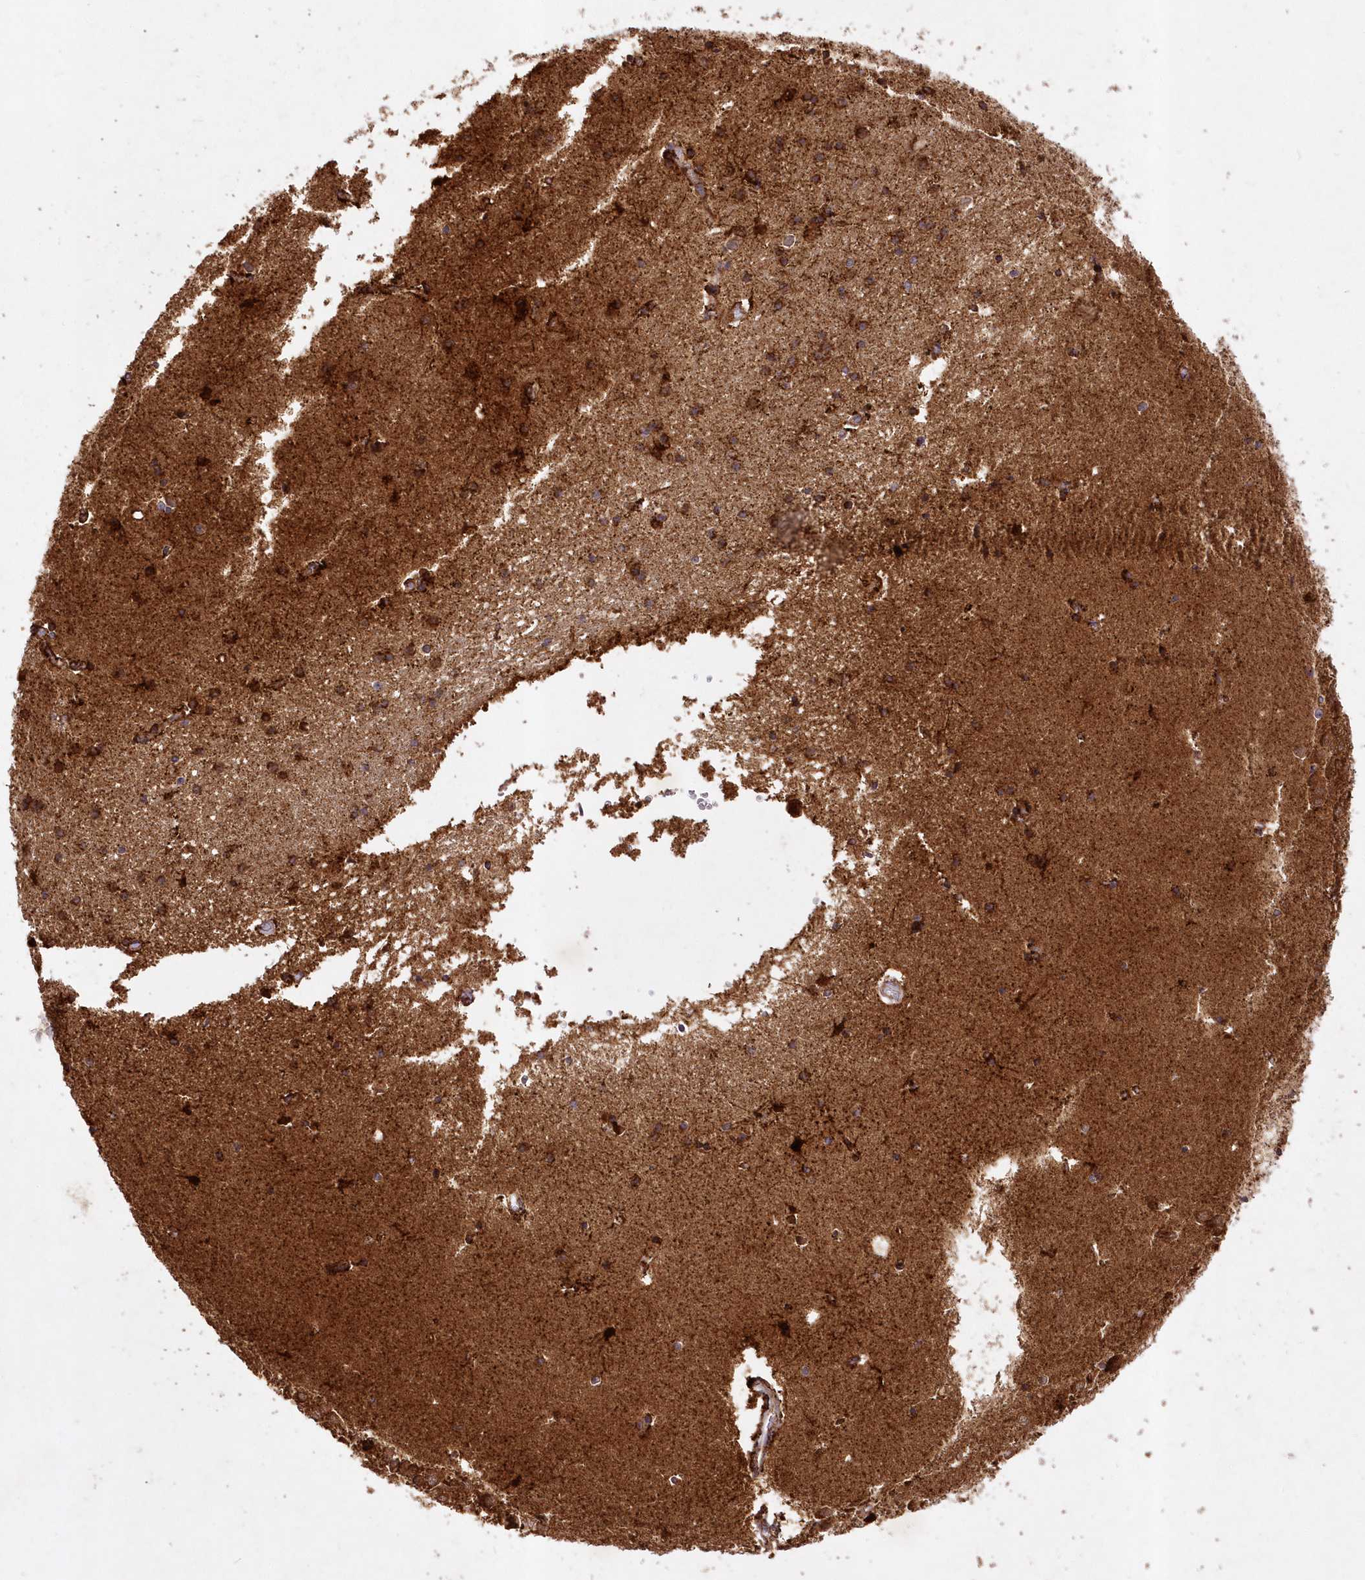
{"staining": {"intensity": "strong", "quantity": ">75%", "location": "cytoplasmic/membranous"}, "tissue": "hippocampus", "cell_type": "Glial cells", "image_type": "normal", "snomed": [{"axis": "morphology", "description": "Normal tissue, NOS"}, {"axis": "topography", "description": "Hippocampus"}], "caption": "Immunohistochemical staining of benign hippocampus demonstrates high levels of strong cytoplasmic/membranous positivity in about >75% of glial cells. The staining was performed using DAB to visualize the protein expression in brown, while the nuclei were stained in blue with hematoxylin (Magnification: 20x).", "gene": "ASNSD1", "patient": {"sex": "male", "age": 45}}